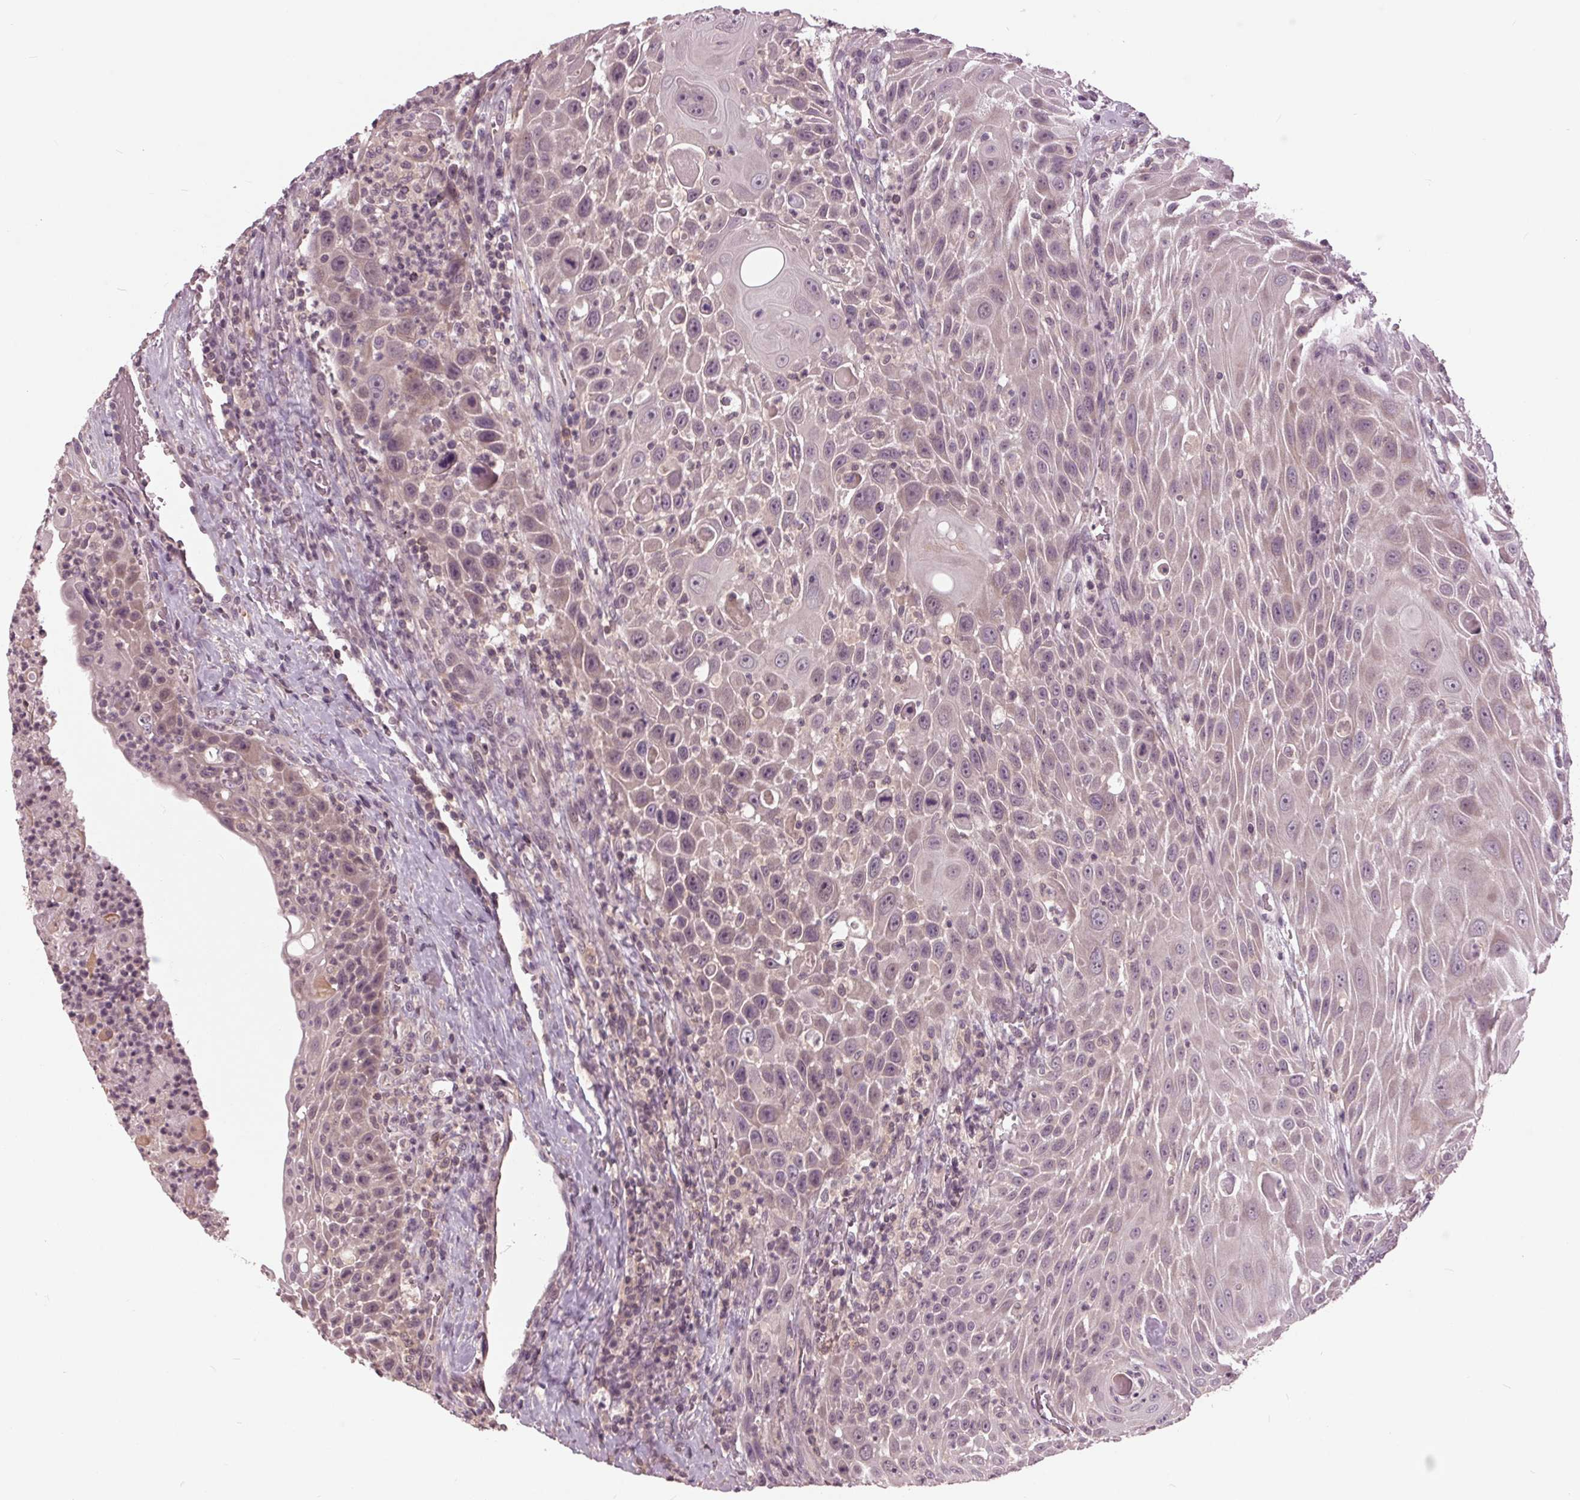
{"staining": {"intensity": "negative", "quantity": "none", "location": "none"}, "tissue": "head and neck cancer", "cell_type": "Tumor cells", "image_type": "cancer", "snomed": [{"axis": "morphology", "description": "Squamous cell carcinoma, NOS"}, {"axis": "topography", "description": "Head-Neck"}], "caption": "The histopathology image shows no staining of tumor cells in head and neck cancer (squamous cell carcinoma).", "gene": "SIGLEC6", "patient": {"sex": "male", "age": 69}}